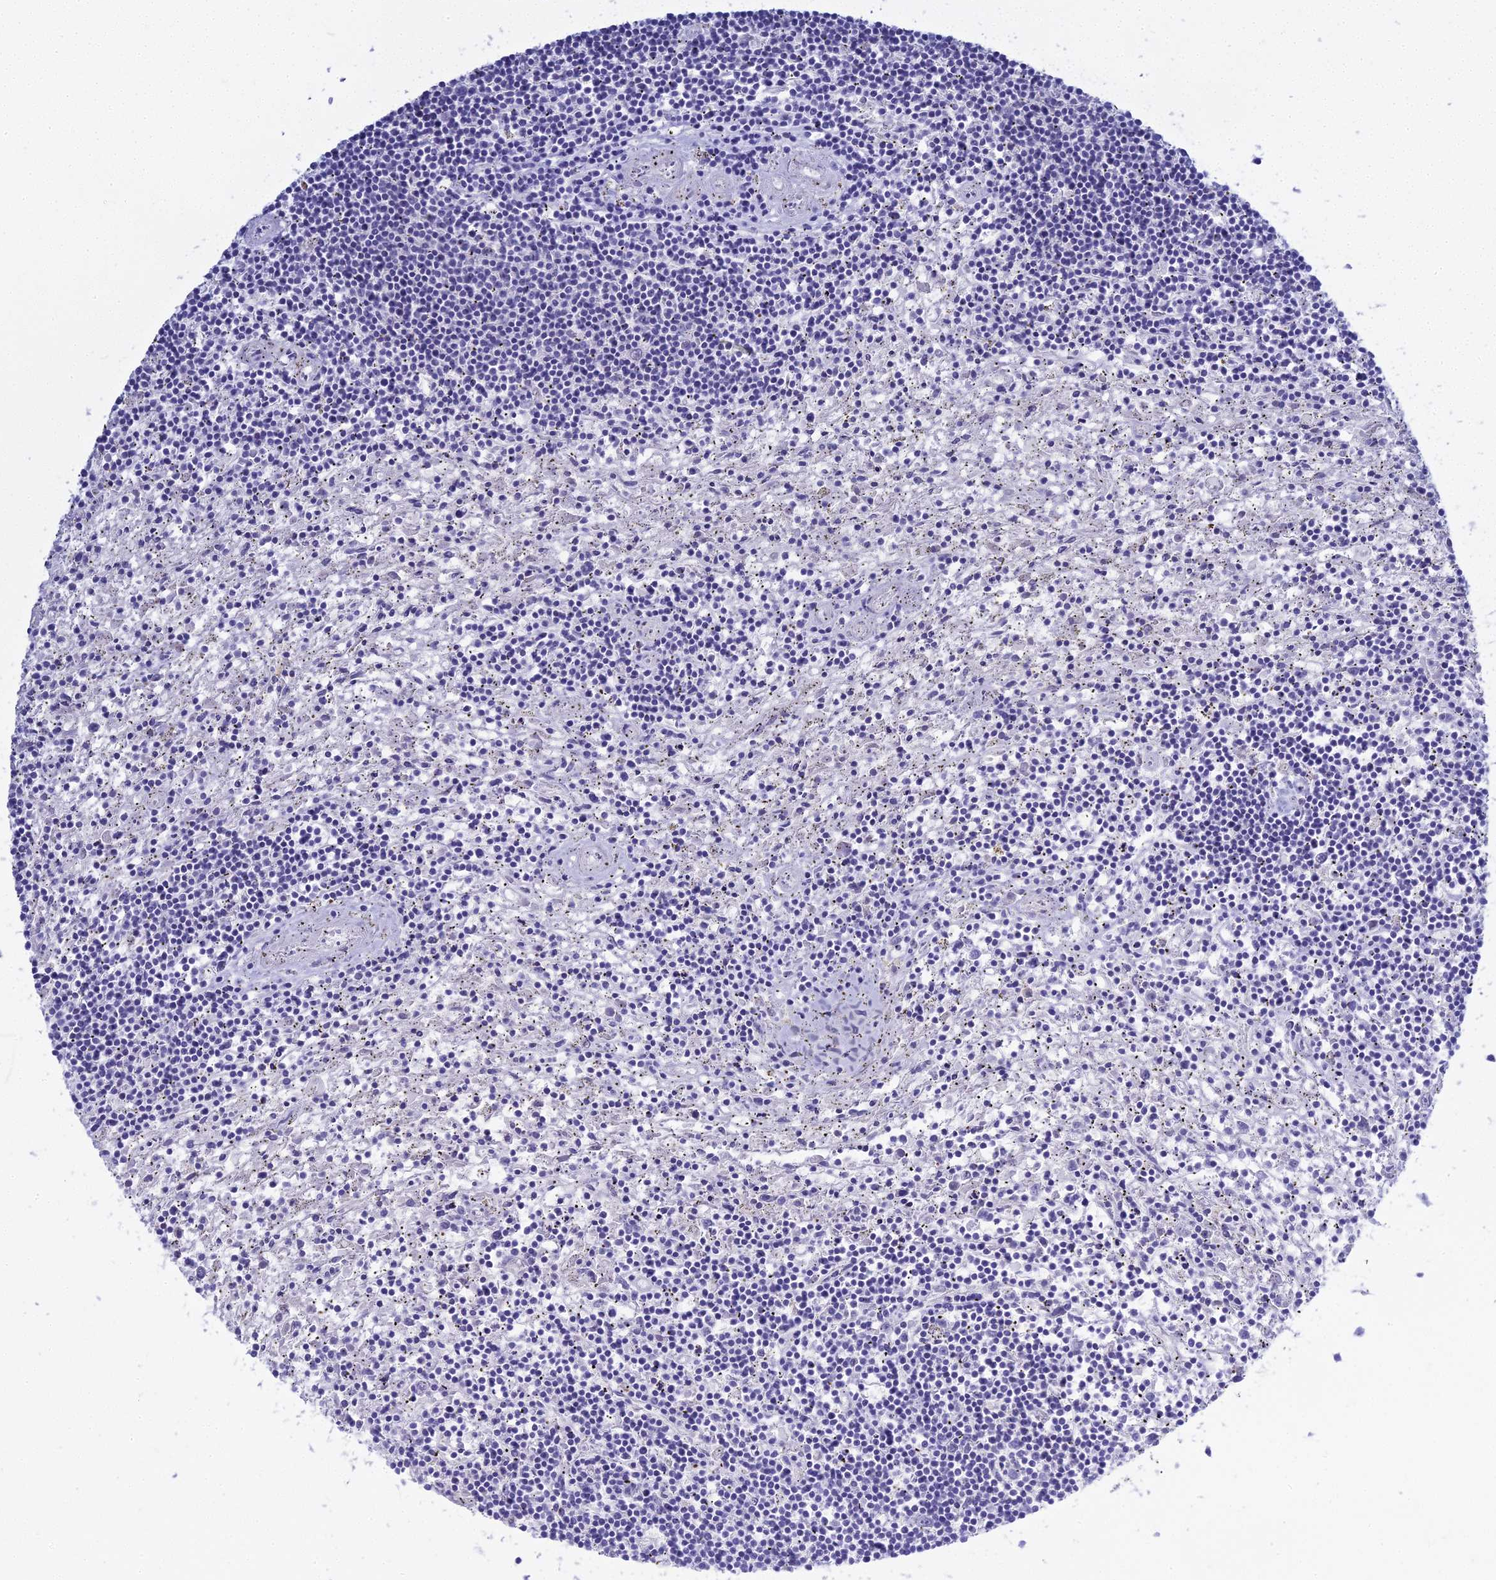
{"staining": {"intensity": "negative", "quantity": "none", "location": "none"}, "tissue": "lymphoma", "cell_type": "Tumor cells", "image_type": "cancer", "snomed": [{"axis": "morphology", "description": "Malignant lymphoma, non-Hodgkin's type, Low grade"}, {"axis": "topography", "description": "Spleen"}], "caption": "High magnification brightfield microscopy of lymphoma stained with DAB (brown) and counterstained with hematoxylin (blue): tumor cells show no significant positivity.", "gene": "S100A7", "patient": {"sex": "male", "age": 76}}